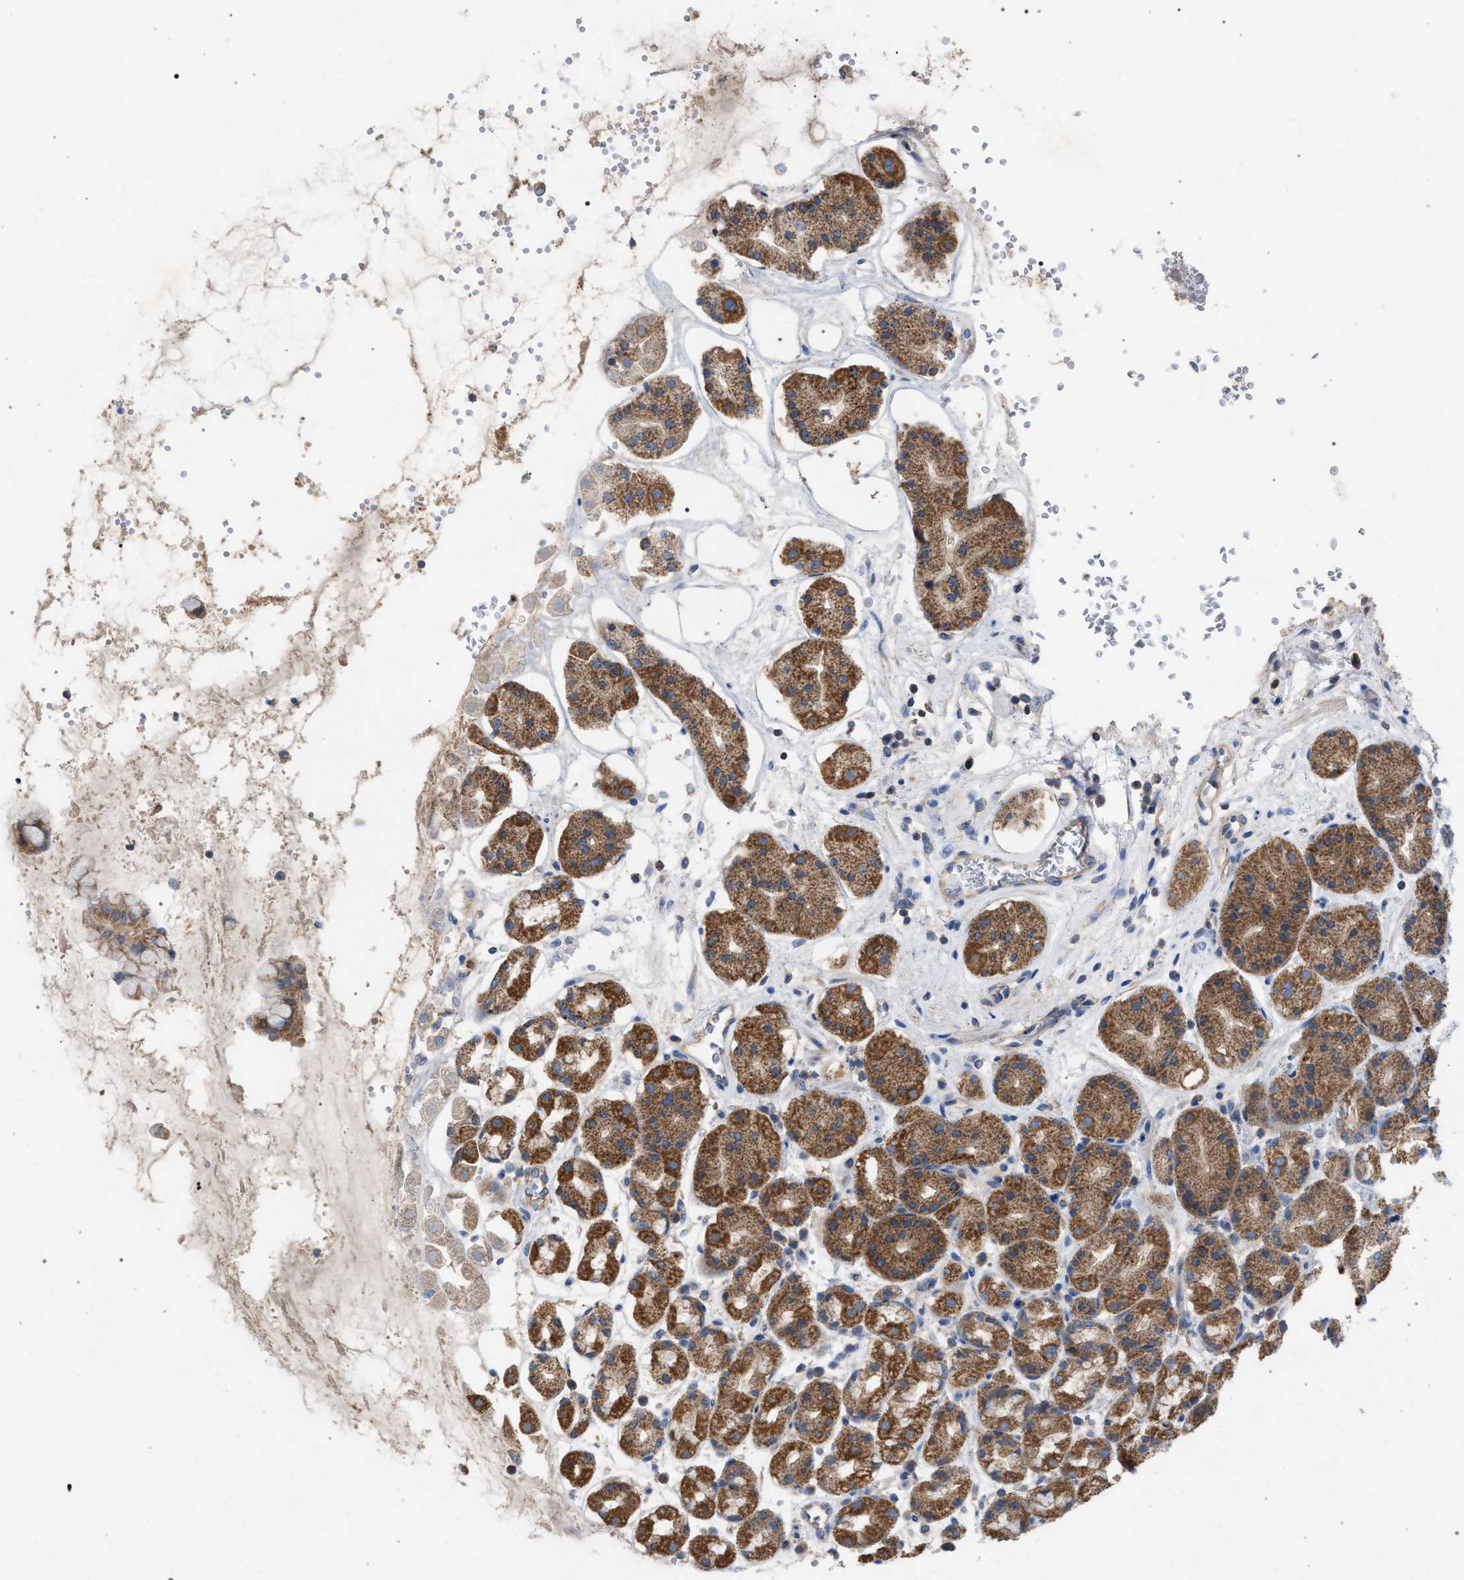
{"staining": {"intensity": "moderate", "quantity": ">75%", "location": "cytoplasmic/membranous"}, "tissue": "stomach", "cell_type": "Glandular cells", "image_type": "normal", "snomed": [{"axis": "morphology", "description": "Normal tissue, NOS"}, {"axis": "topography", "description": "Stomach"}, {"axis": "topography", "description": "Stomach, lower"}], "caption": "High-magnification brightfield microscopy of unremarkable stomach stained with DAB (brown) and counterstained with hematoxylin (blue). glandular cells exhibit moderate cytoplasmic/membranous positivity is appreciated in about>75% of cells. (brown staining indicates protein expression, while blue staining denotes nuclei).", "gene": "VPS13A", "patient": {"sex": "female", "age": 56}}